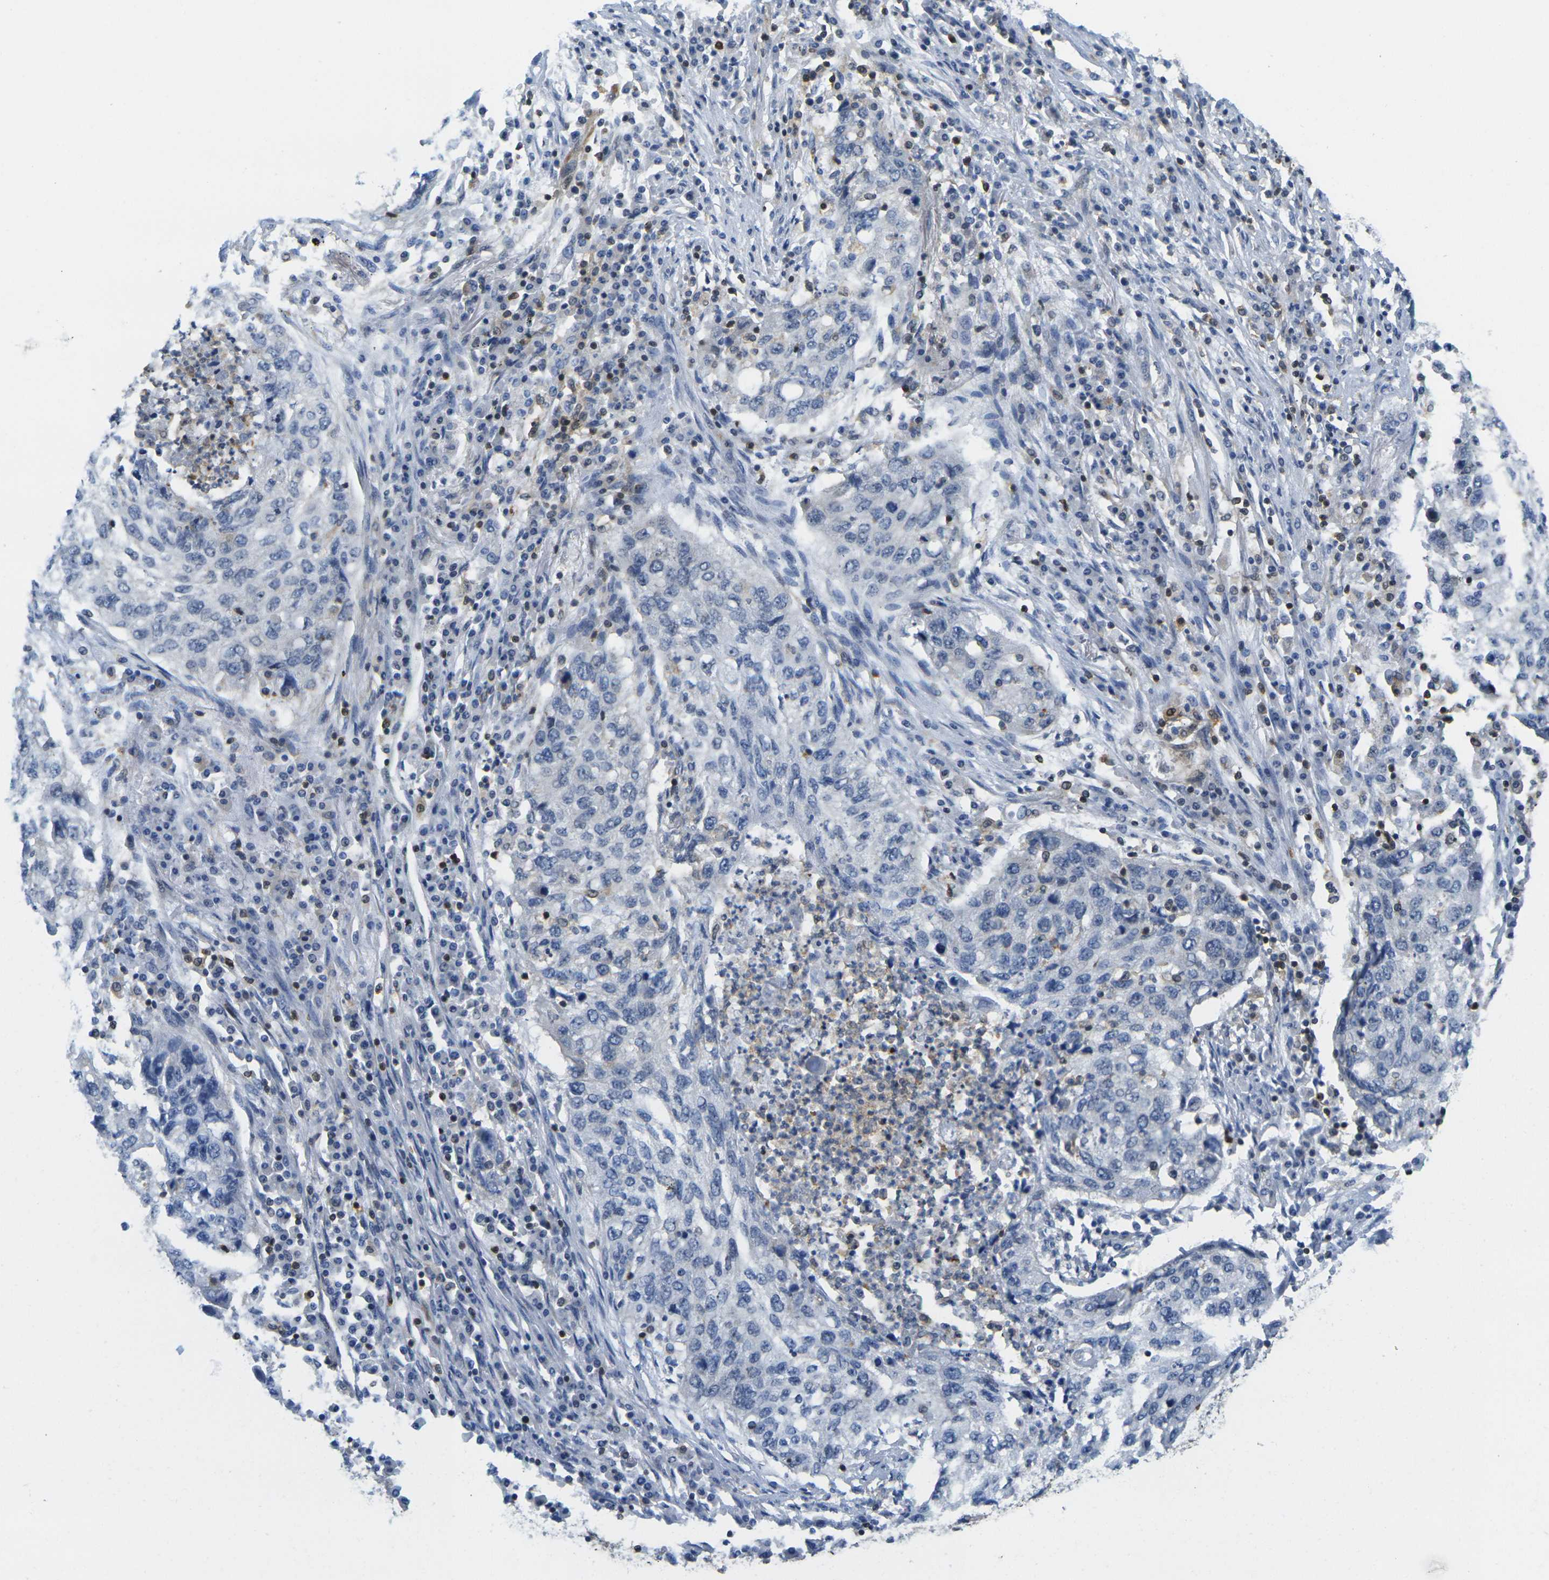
{"staining": {"intensity": "negative", "quantity": "none", "location": "none"}, "tissue": "lung cancer", "cell_type": "Tumor cells", "image_type": "cancer", "snomed": [{"axis": "morphology", "description": "Squamous cell carcinoma, NOS"}, {"axis": "topography", "description": "Lung"}], "caption": "Immunohistochemical staining of human lung squamous cell carcinoma demonstrates no significant staining in tumor cells.", "gene": "LASP1", "patient": {"sex": "female", "age": 63}}